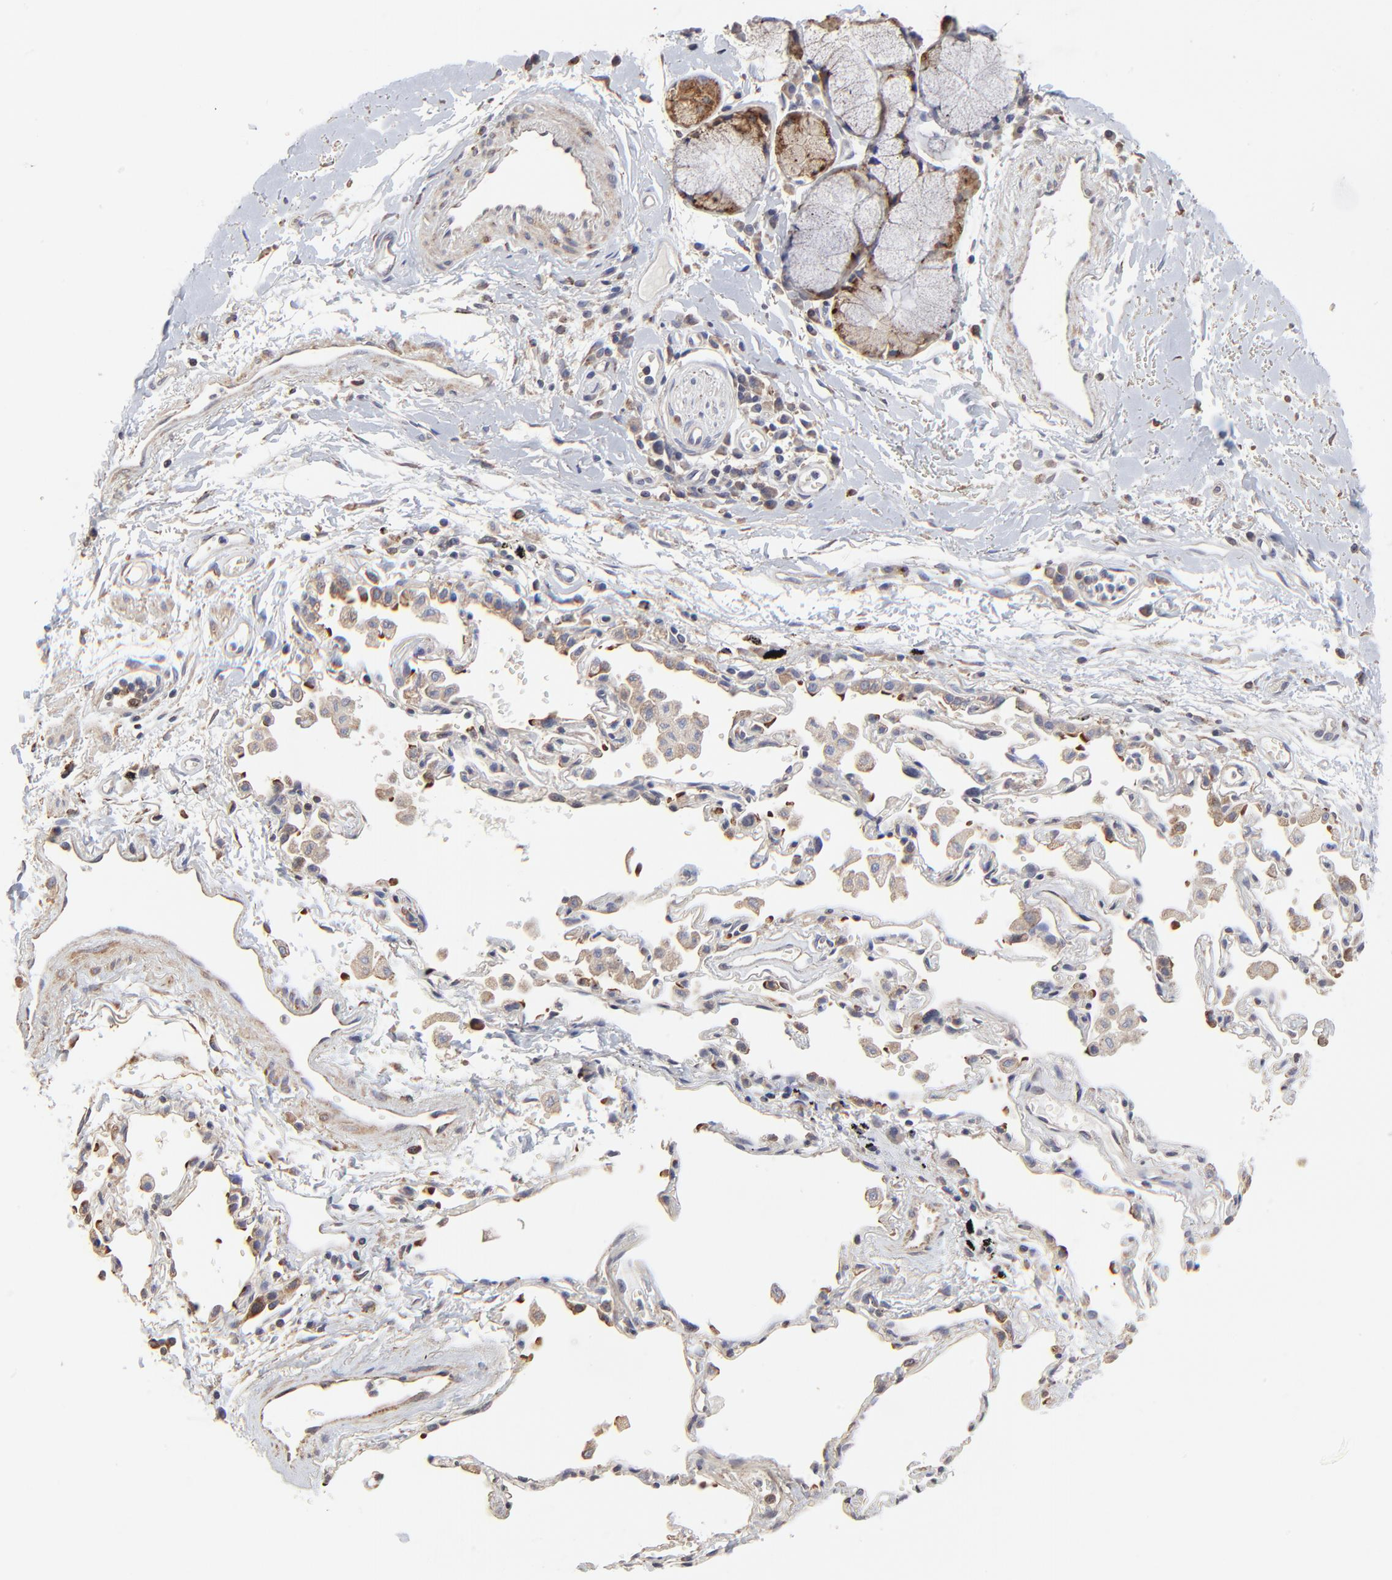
{"staining": {"intensity": "moderate", "quantity": "<25%", "location": "cytoplasmic/membranous"}, "tissue": "adipose tissue", "cell_type": "Adipocytes", "image_type": "normal", "snomed": [{"axis": "morphology", "description": "Normal tissue, NOS"}, {"axis": "morphology", "description": "Adenocarcinoma, NOS"}, {"axis": "topography", "description": "Cartilage tissue"}, {"axis": "topography", "description": "Bronchus"}, {"axis": "topography", "description": "Lung"}], "caption": "Protein expression analysis of unremarkable adipose tissue reveals moderate cytoplasmic/membranous expression in about <25% of adipocytes.", "gene": "ELP2", "patient": {"sex": "female", "age": 67}}